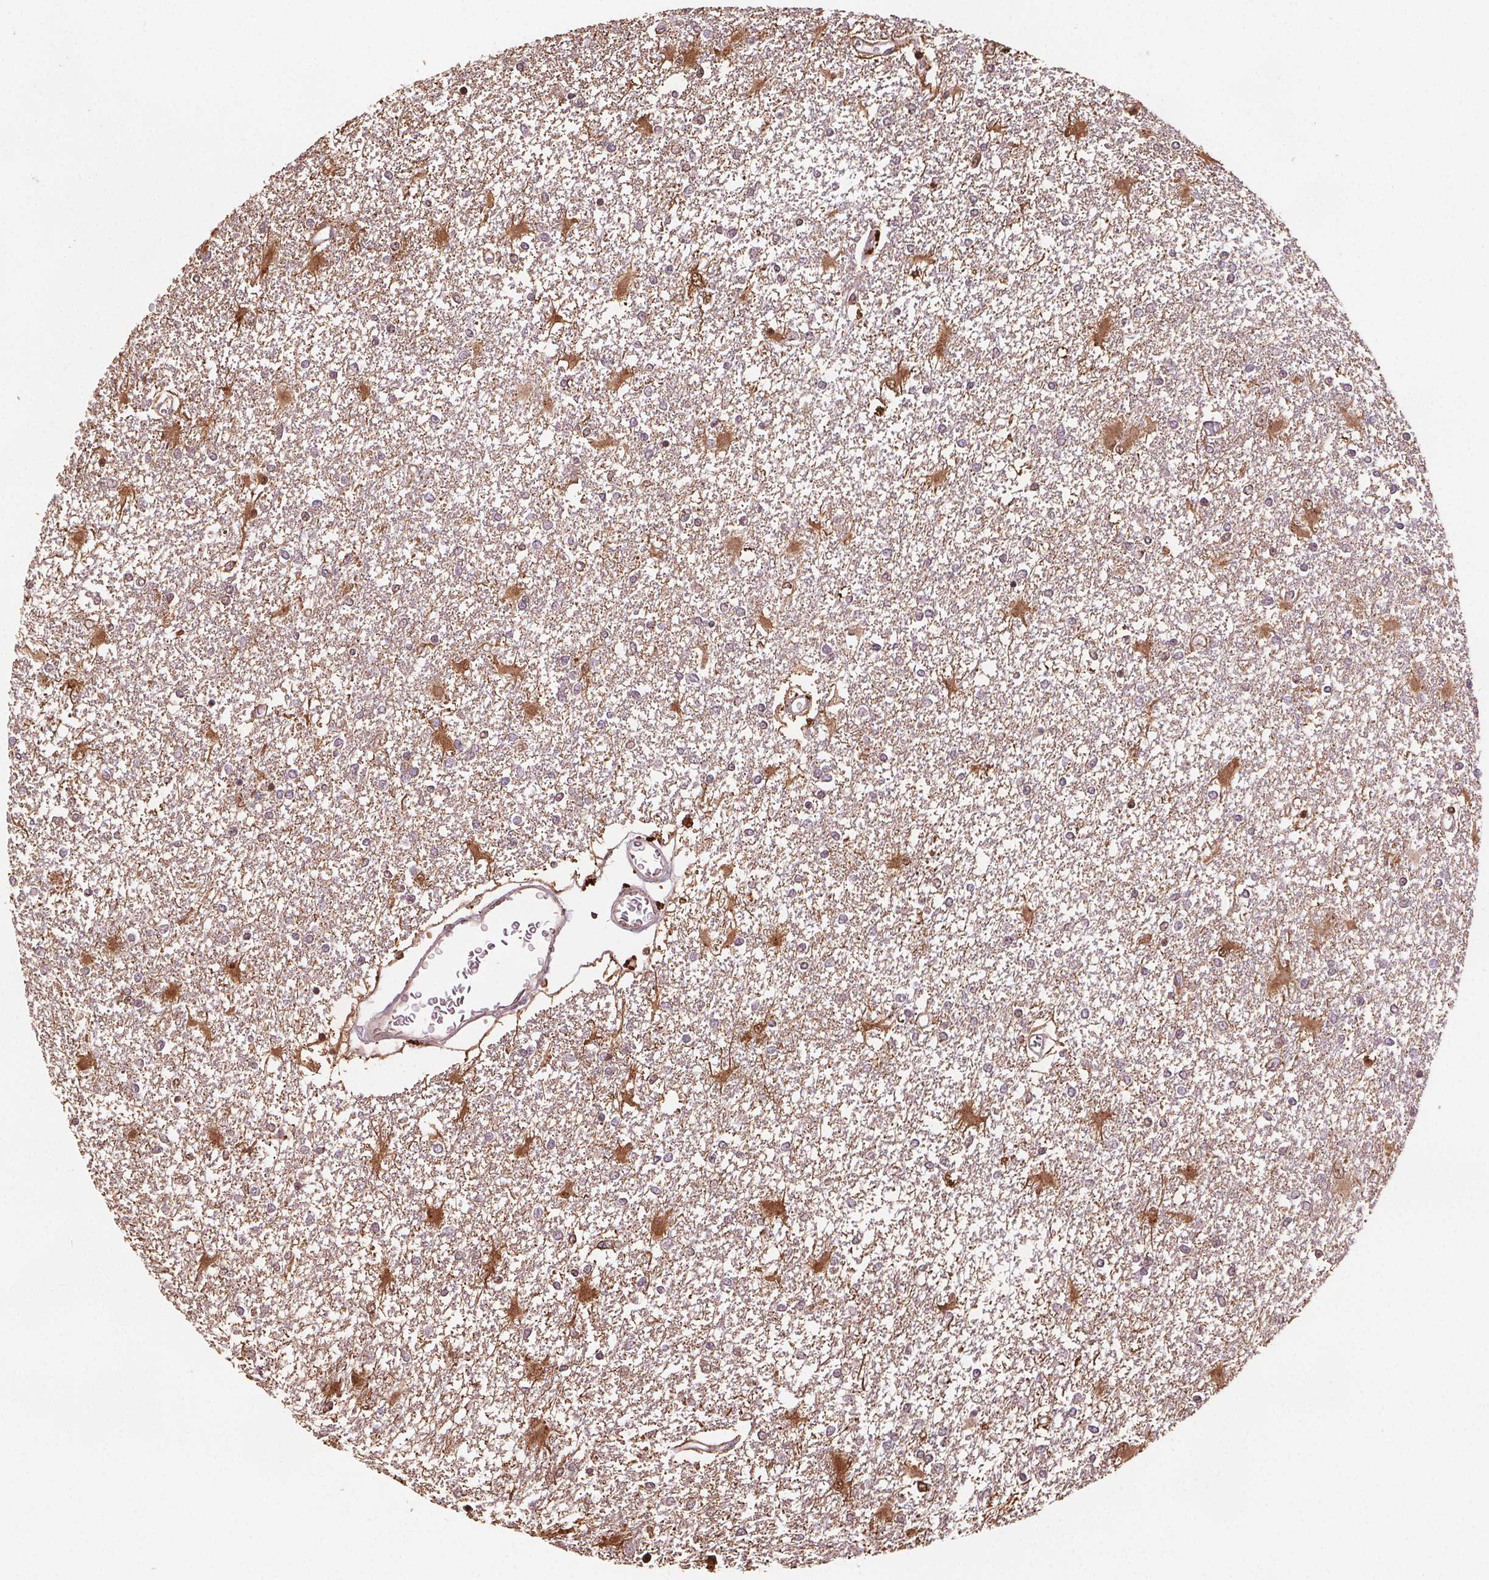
{"staining": {"intensity": "moderate", "quantity": "<25%", "location": "nuclear"}, "tissue": "glioma", "cell_type": "Tumor cells", "image_type": "cancer", "snomed": [{"axis": "morphology", "description": "Glioma, malignant, High grade"}, {"axis": "topography", "description": "Cerebral cortex"}], "caption": "Immunohistochemical staining of glioma displays low levels of moderate nuclear positivity in about <25% of tumor cells. The protein is stained brown, and the nuclei are stained in blue (DAB (3,3'-diaminobenzidine) IHC with brightfield microscopy, high magnification).", "gene": "ENO1", "patient": {"sex": "male", "age": 79}}